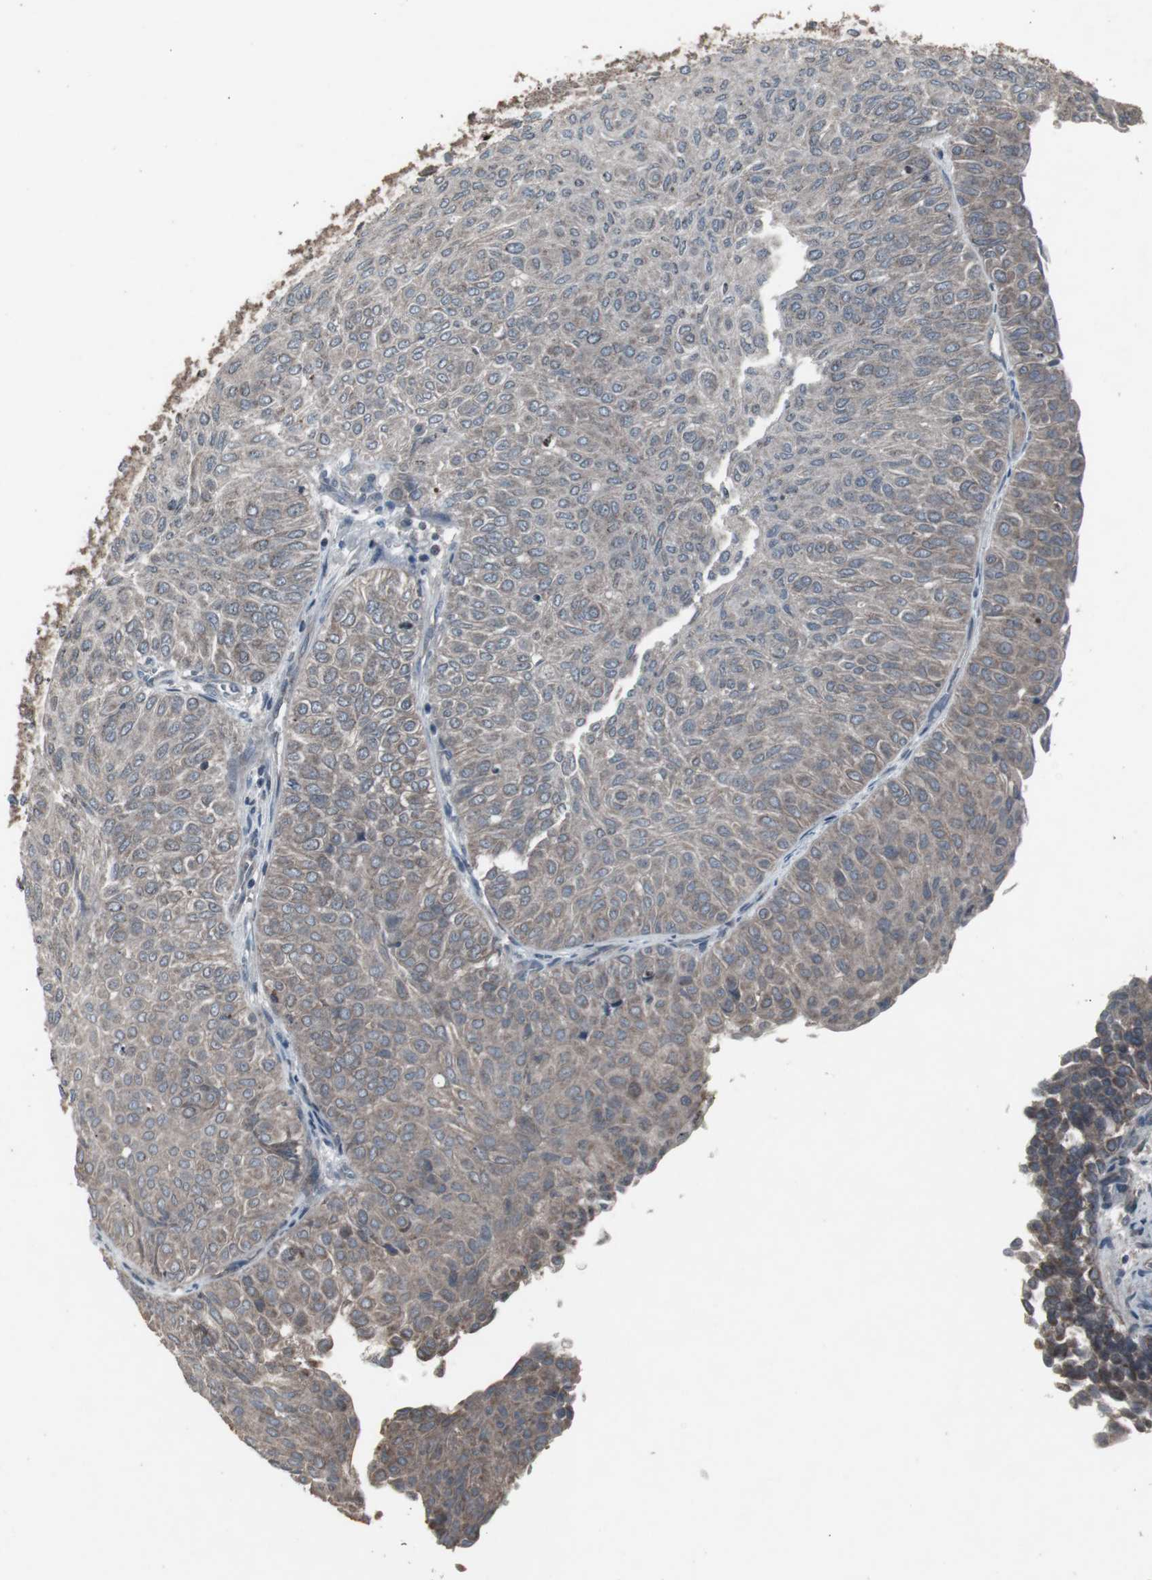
{"staining": {"intensity": "weak", "quantity": "25%-75%", "location": "cytoplasmic/membranous"}, "tissue": "urothelial cancer", "cell_type": "Tumor cells", "image_type": "cancer", "snomed": [{"axis": "morphology", "description": "Urothelial carcinoma, Low grade"}, {"axis": "topography", "description": "Urinary bladder"}], "caption": "Urothelial cancer stained with IHC shows weak cytoplasmic/membranous positivity in approximately 25%-75% of tumor cells. The staining was performed using DAB to visualize the protein expression in brown, while the nuclei were stained in blue with hematoxylin (Magnification: 20x).", "gene": "SSTR2", "patient": {"sex": "male", "age": 78}}